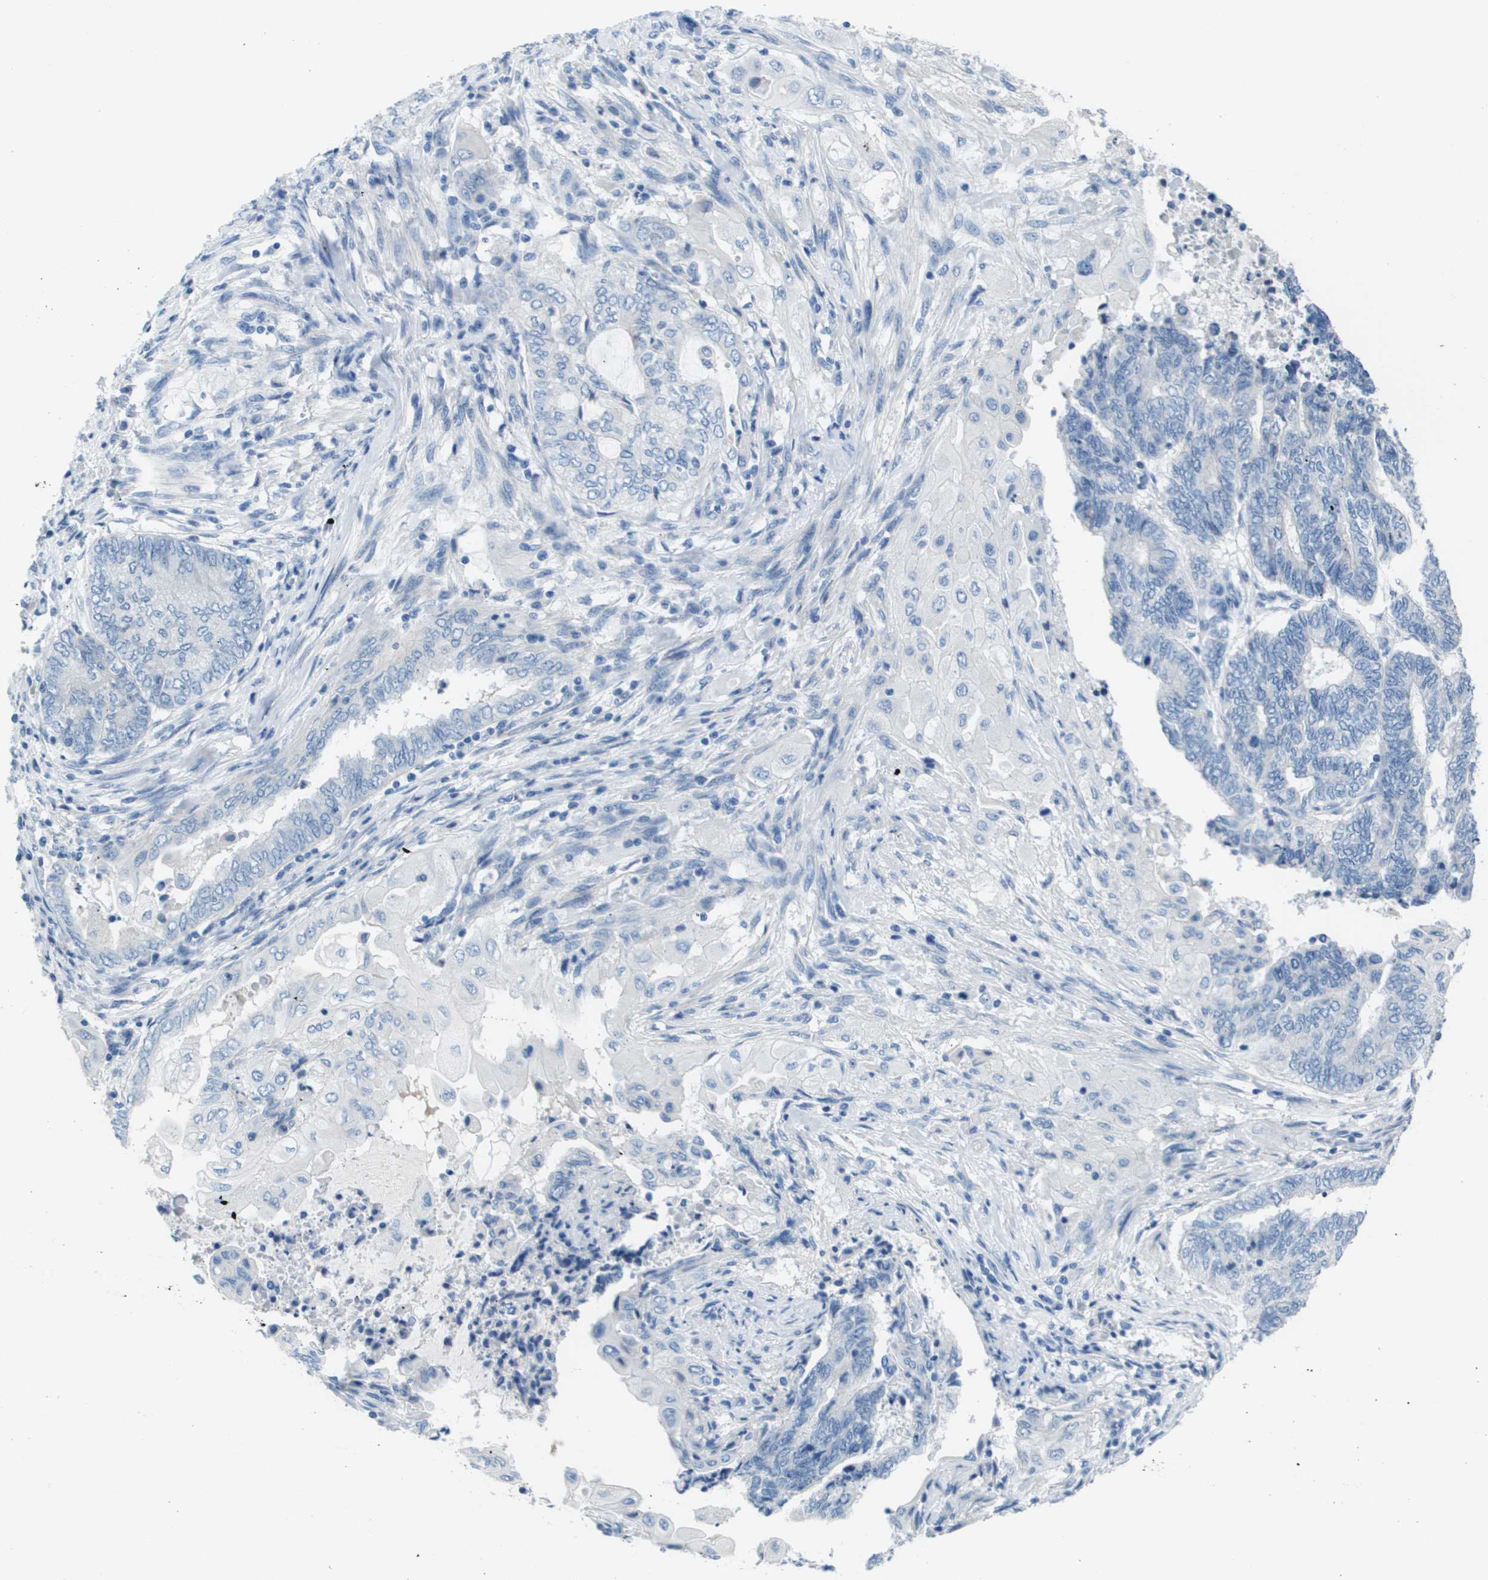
{"staining": {"intensity": "negative", "quantity": "none", "location": "none"}, "tissue": "endometrial cancer", "cell_type": "Tumor cells", "image_type": "cancer", "snomed": [{"axis": "morphology", "description": "Adenocarcinoma, NOS"}, {"axis": "topography", "description": "Uterus"}, {"axis": "topography", "description": "Endometrium"}], "caption": "Micrograph shows no significant protein staining in tumor cells of endometrial cancer.", "gene": "NCS1", "patient": {"sex": "female", "age": 70}}